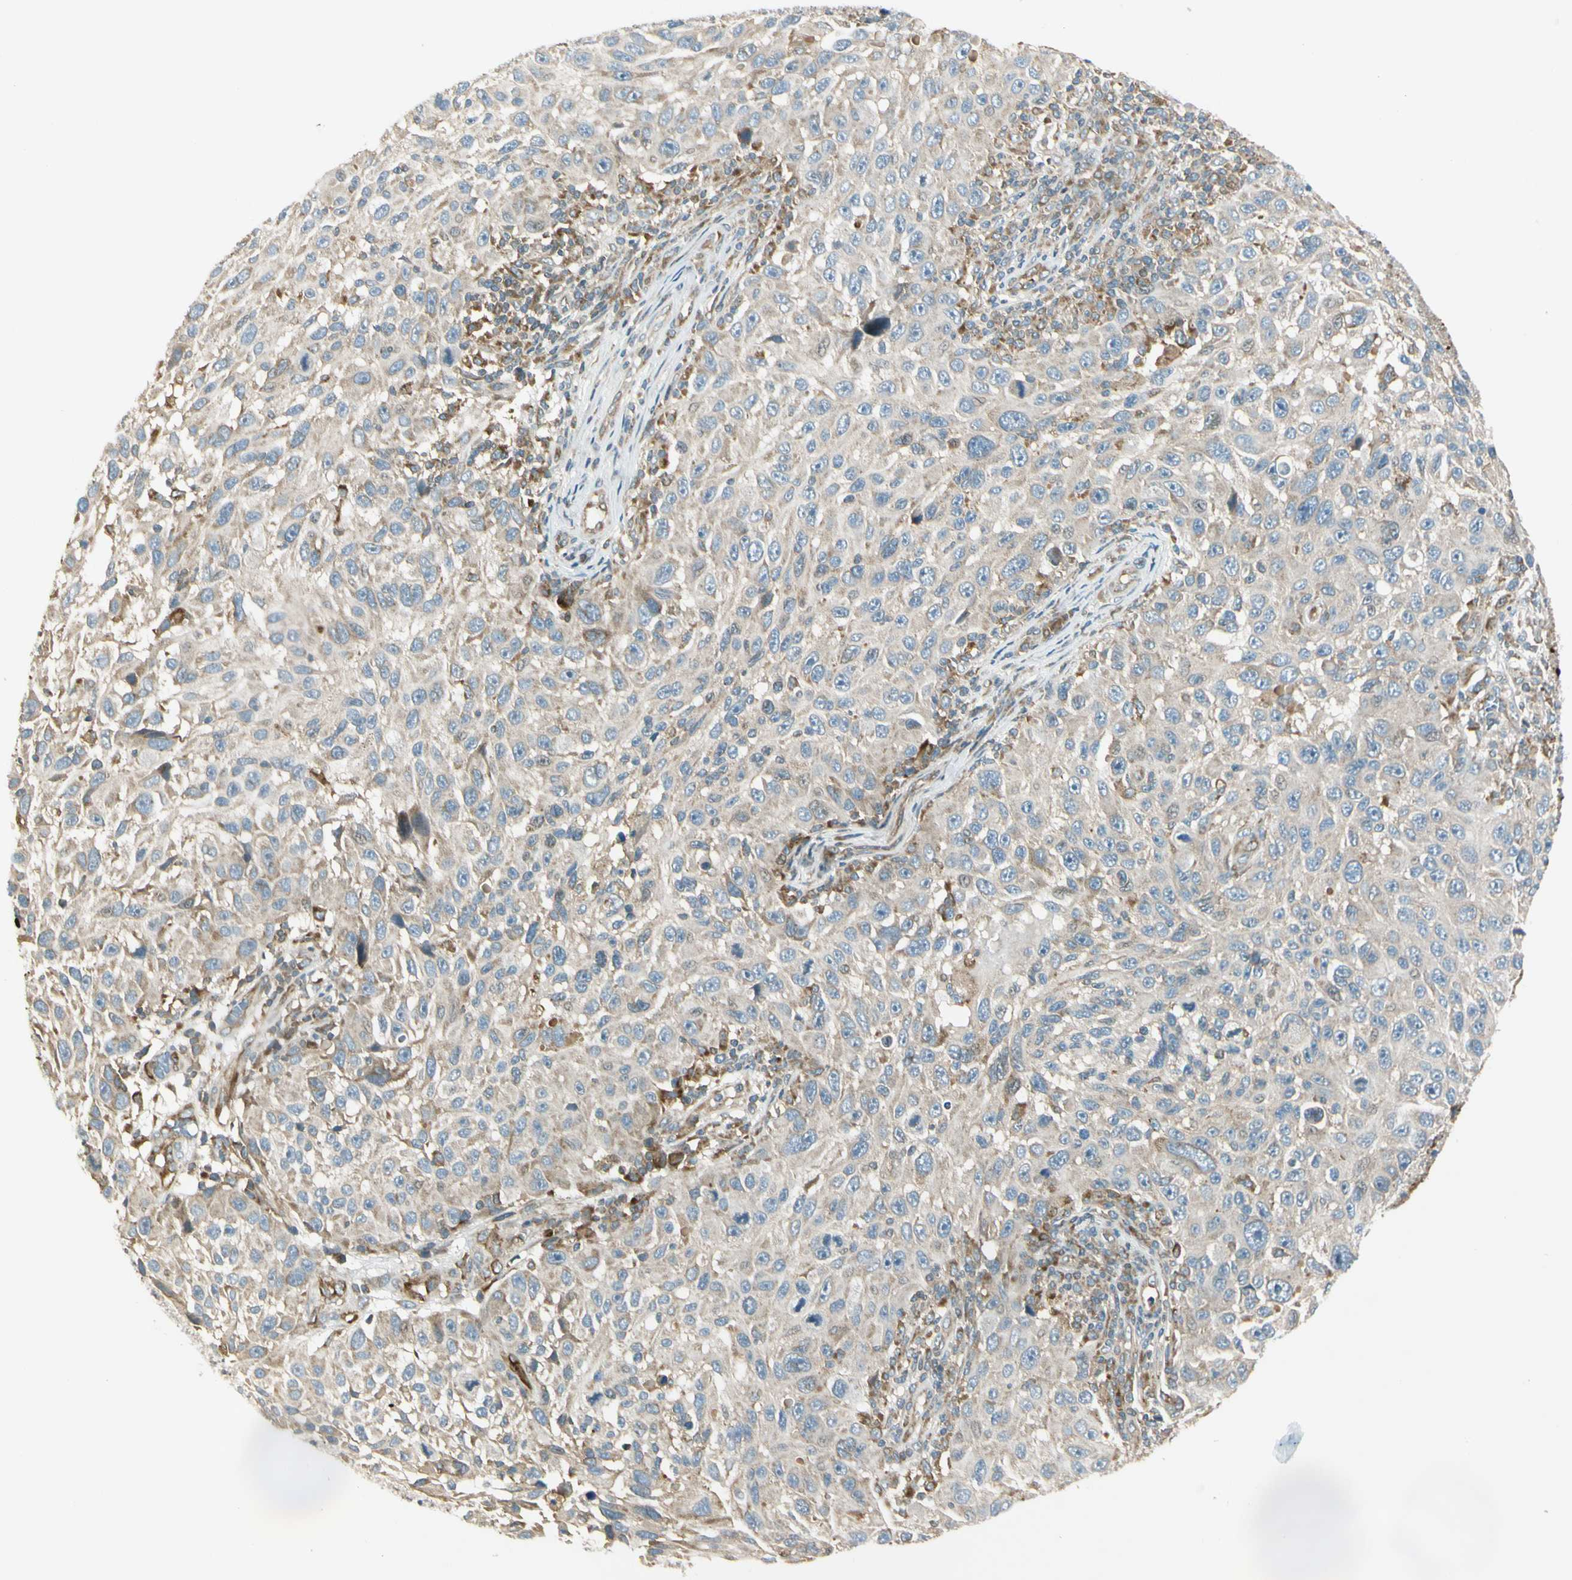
{"staining": {"intensity": "negative", "quantity": "none", "location": "none"}, "tissue": "melanoma", "cell_type": "Tumor cells", "image_type": "cancer", "snomed": [{"axis": "morphology", "description": "Malignant melanoma, NOS"}, {"axis": "topography", "description": "Skin"}], "caption": "This micrograph is of melanoma stained with immunohistochemistry (IHC) to label a protein in brown with the nuclei are counter-stained blue. There is no staining in tumor cells. Nuclei are stained in blue.", "gene": "TRIO", "patient": {"sex": "male", "age": 53}}